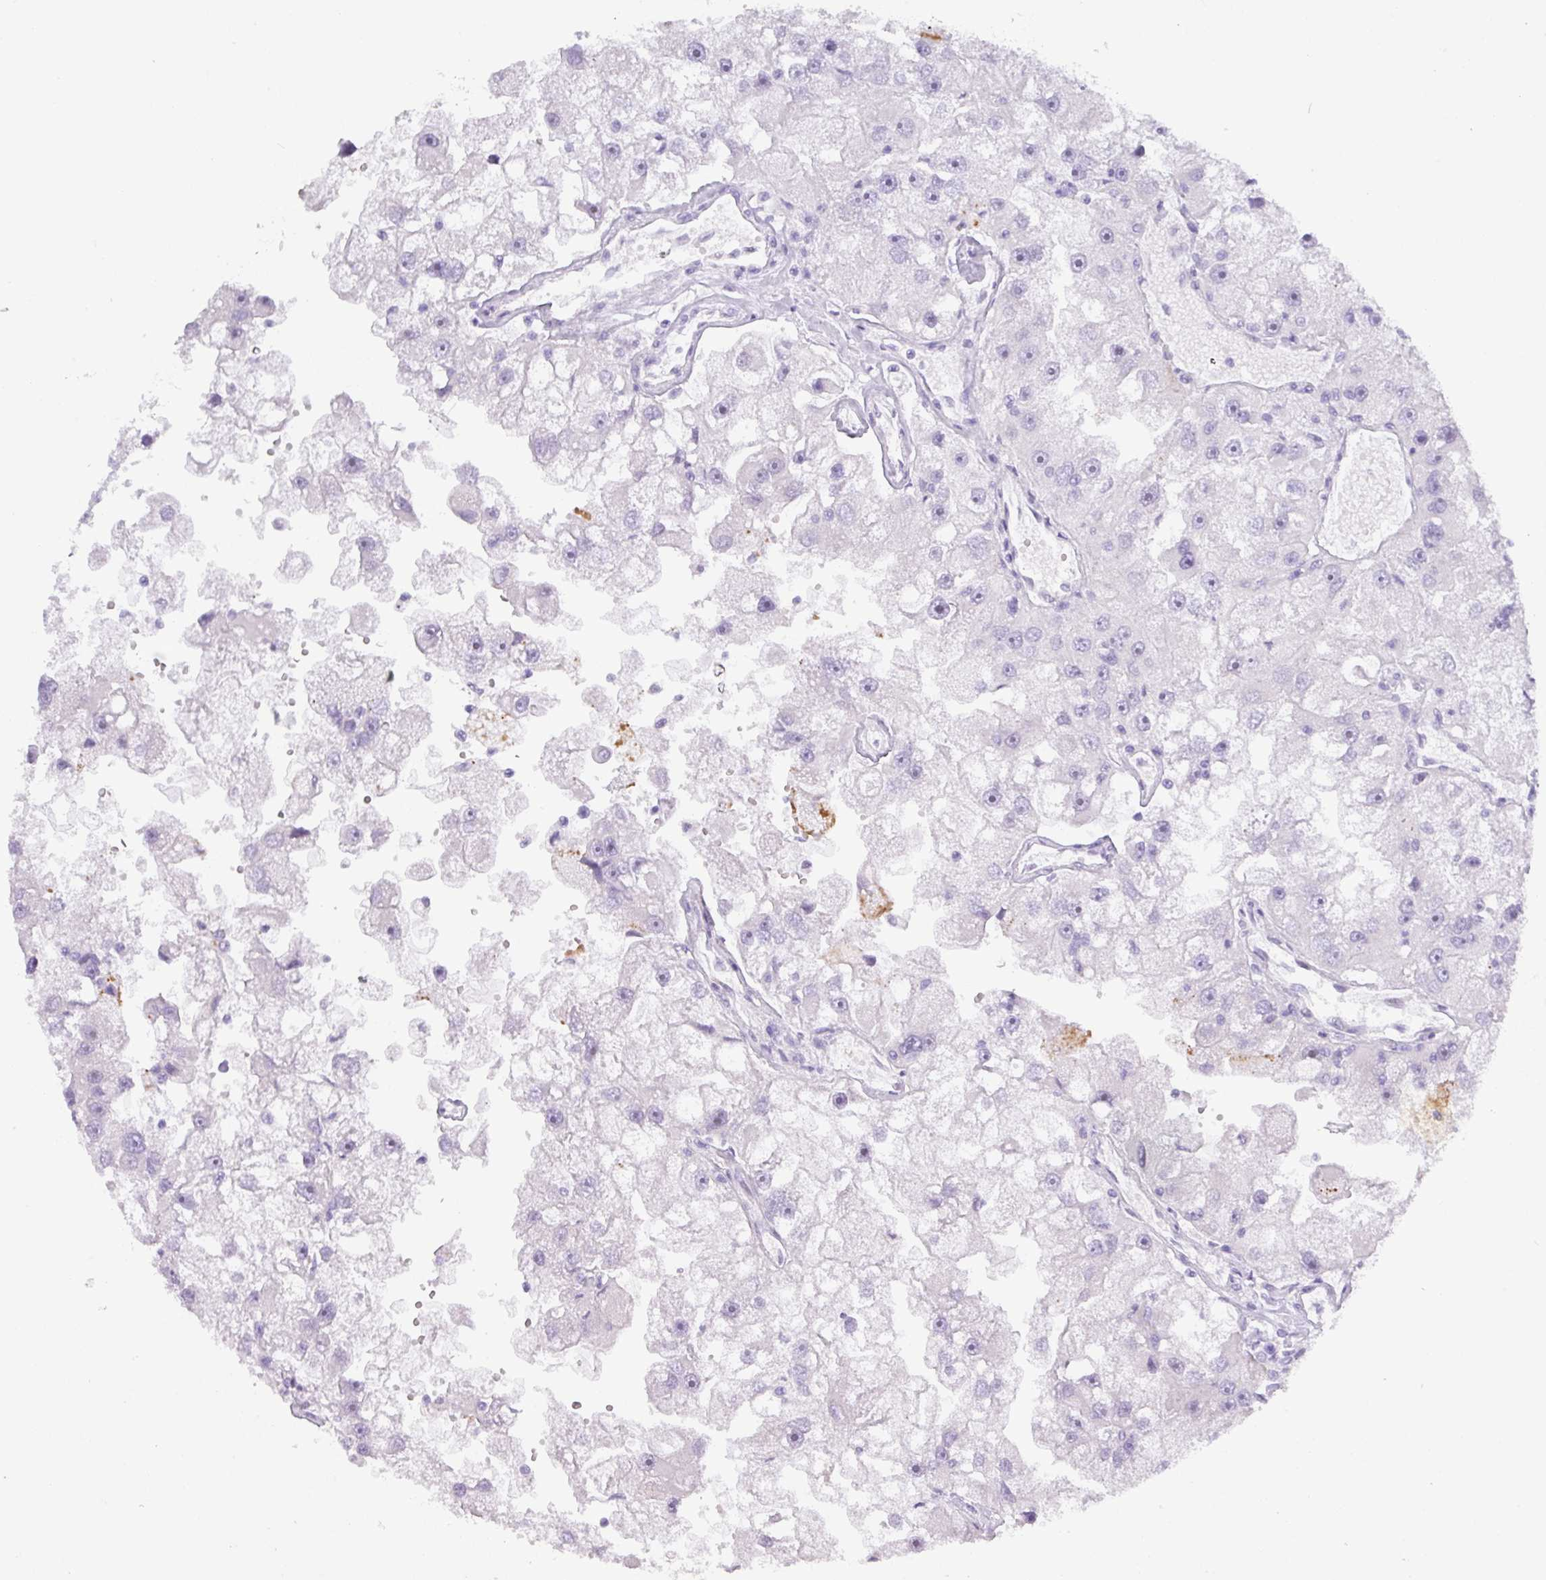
{"staining": {"intensity": "negative", "quantity": "none", "location": "none"}, "tissue": "renal cancer", "cell_type": "Tumor cells", "image_type": "cancer", "snomed": [{"axis": "morphology", "description": "Adenocarcinoma, NOS"}, {"axis": "topography", "description": "Kidney"}], "caption": "Immunohistochemical staining of human renal adenocarcinoma demonstrates no significant expression in tumor cells.", "gene": "MRM2", "patient": {"sex": "male", "age": 63}}